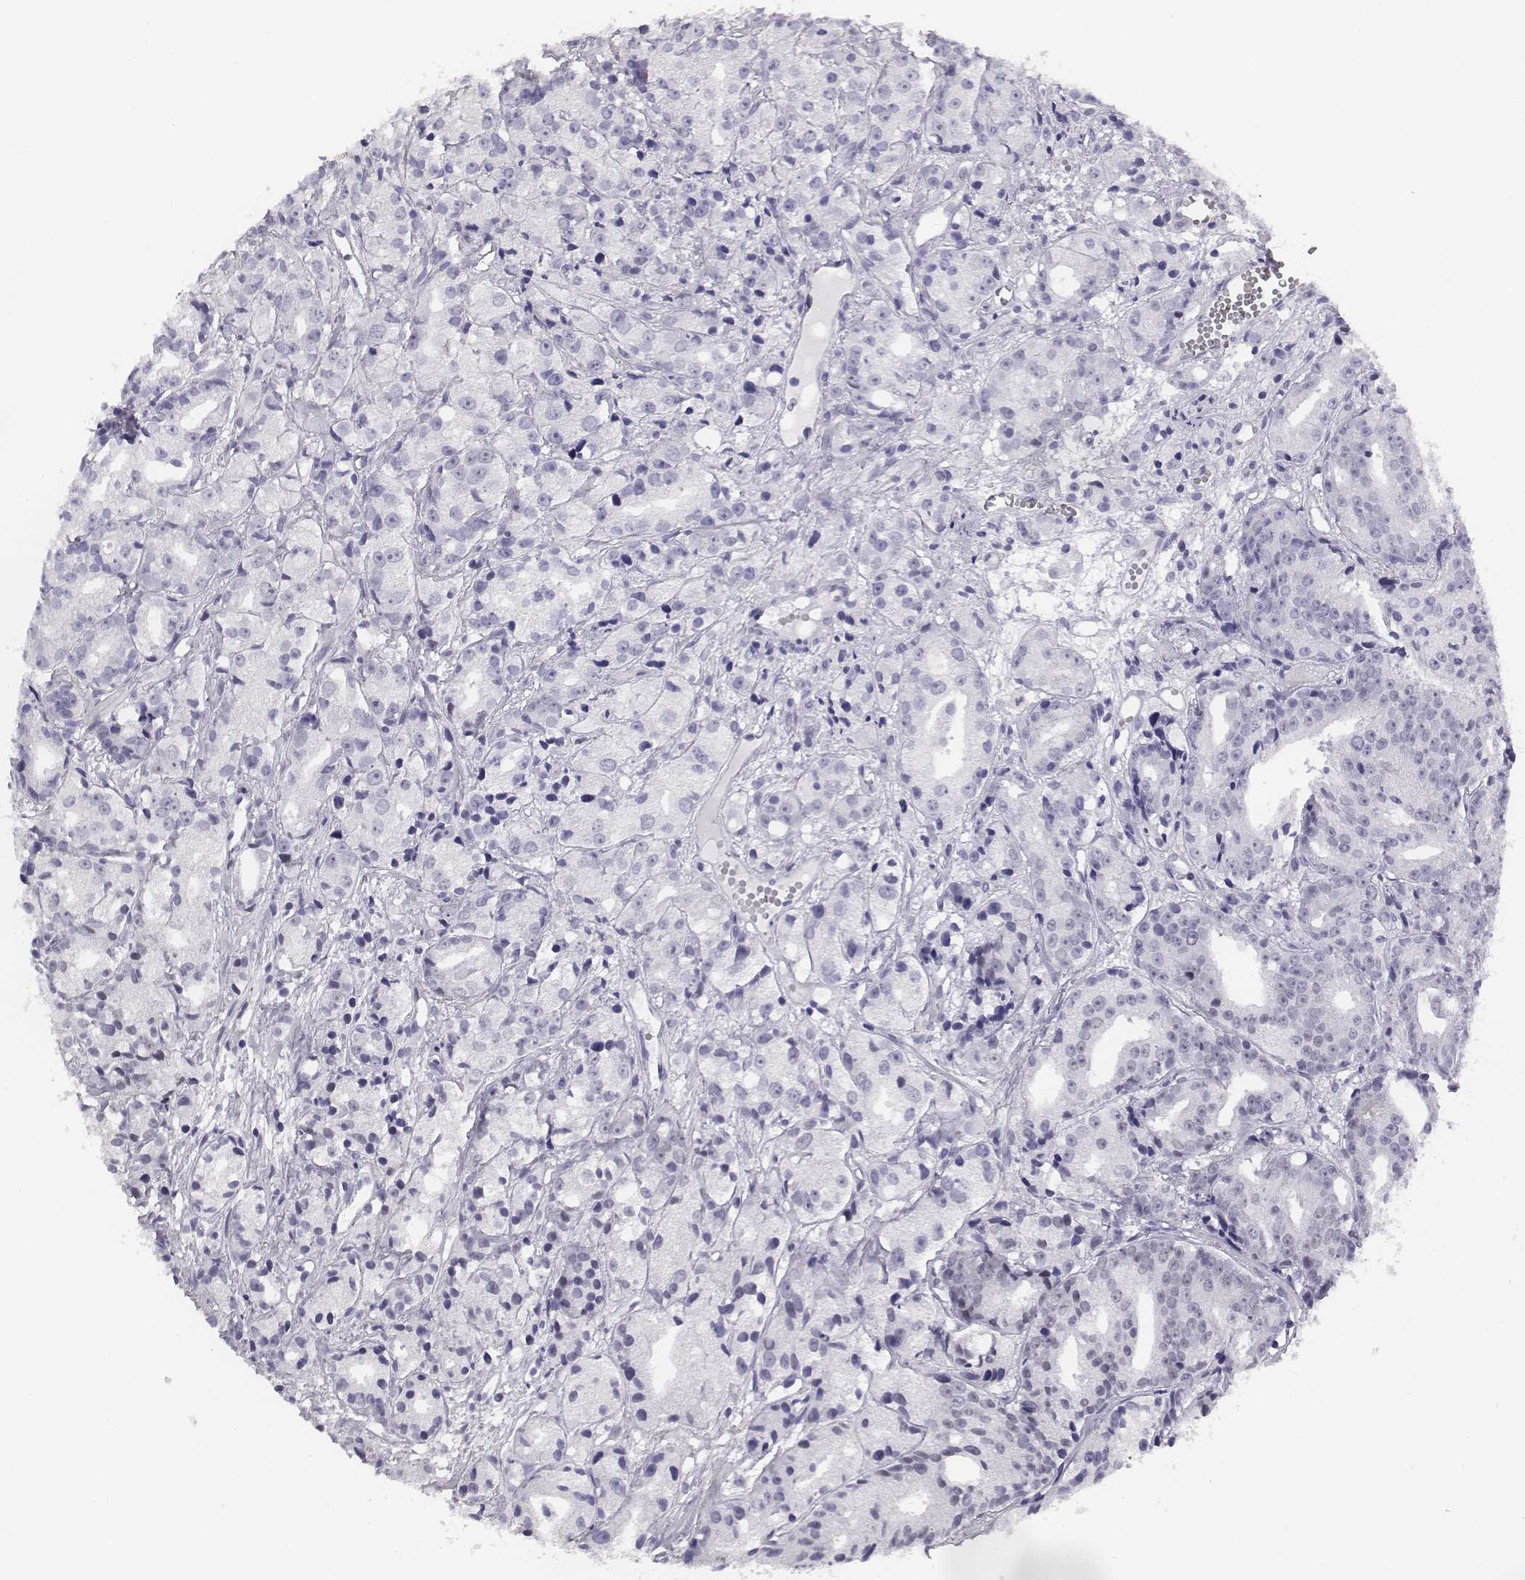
{"staining": {"intensity": "negative", "quantity": "none", "location": "none"}, "tissue": "prostate cancer", "cell_type": "Tumor cells", "image_type": "cancer", "snomed": [{"axis": "morphology", "description": "Adenocarcinoma, Medium grade"}, {"axis": "topography", "description": "Prostate"}], "caption": "IHC of adenocarcinoma (medium-grade) (prostate) shows no staining in tumor cells.", "gene": "ACOD1", "patient": {"sex": "male", "age": 74}}